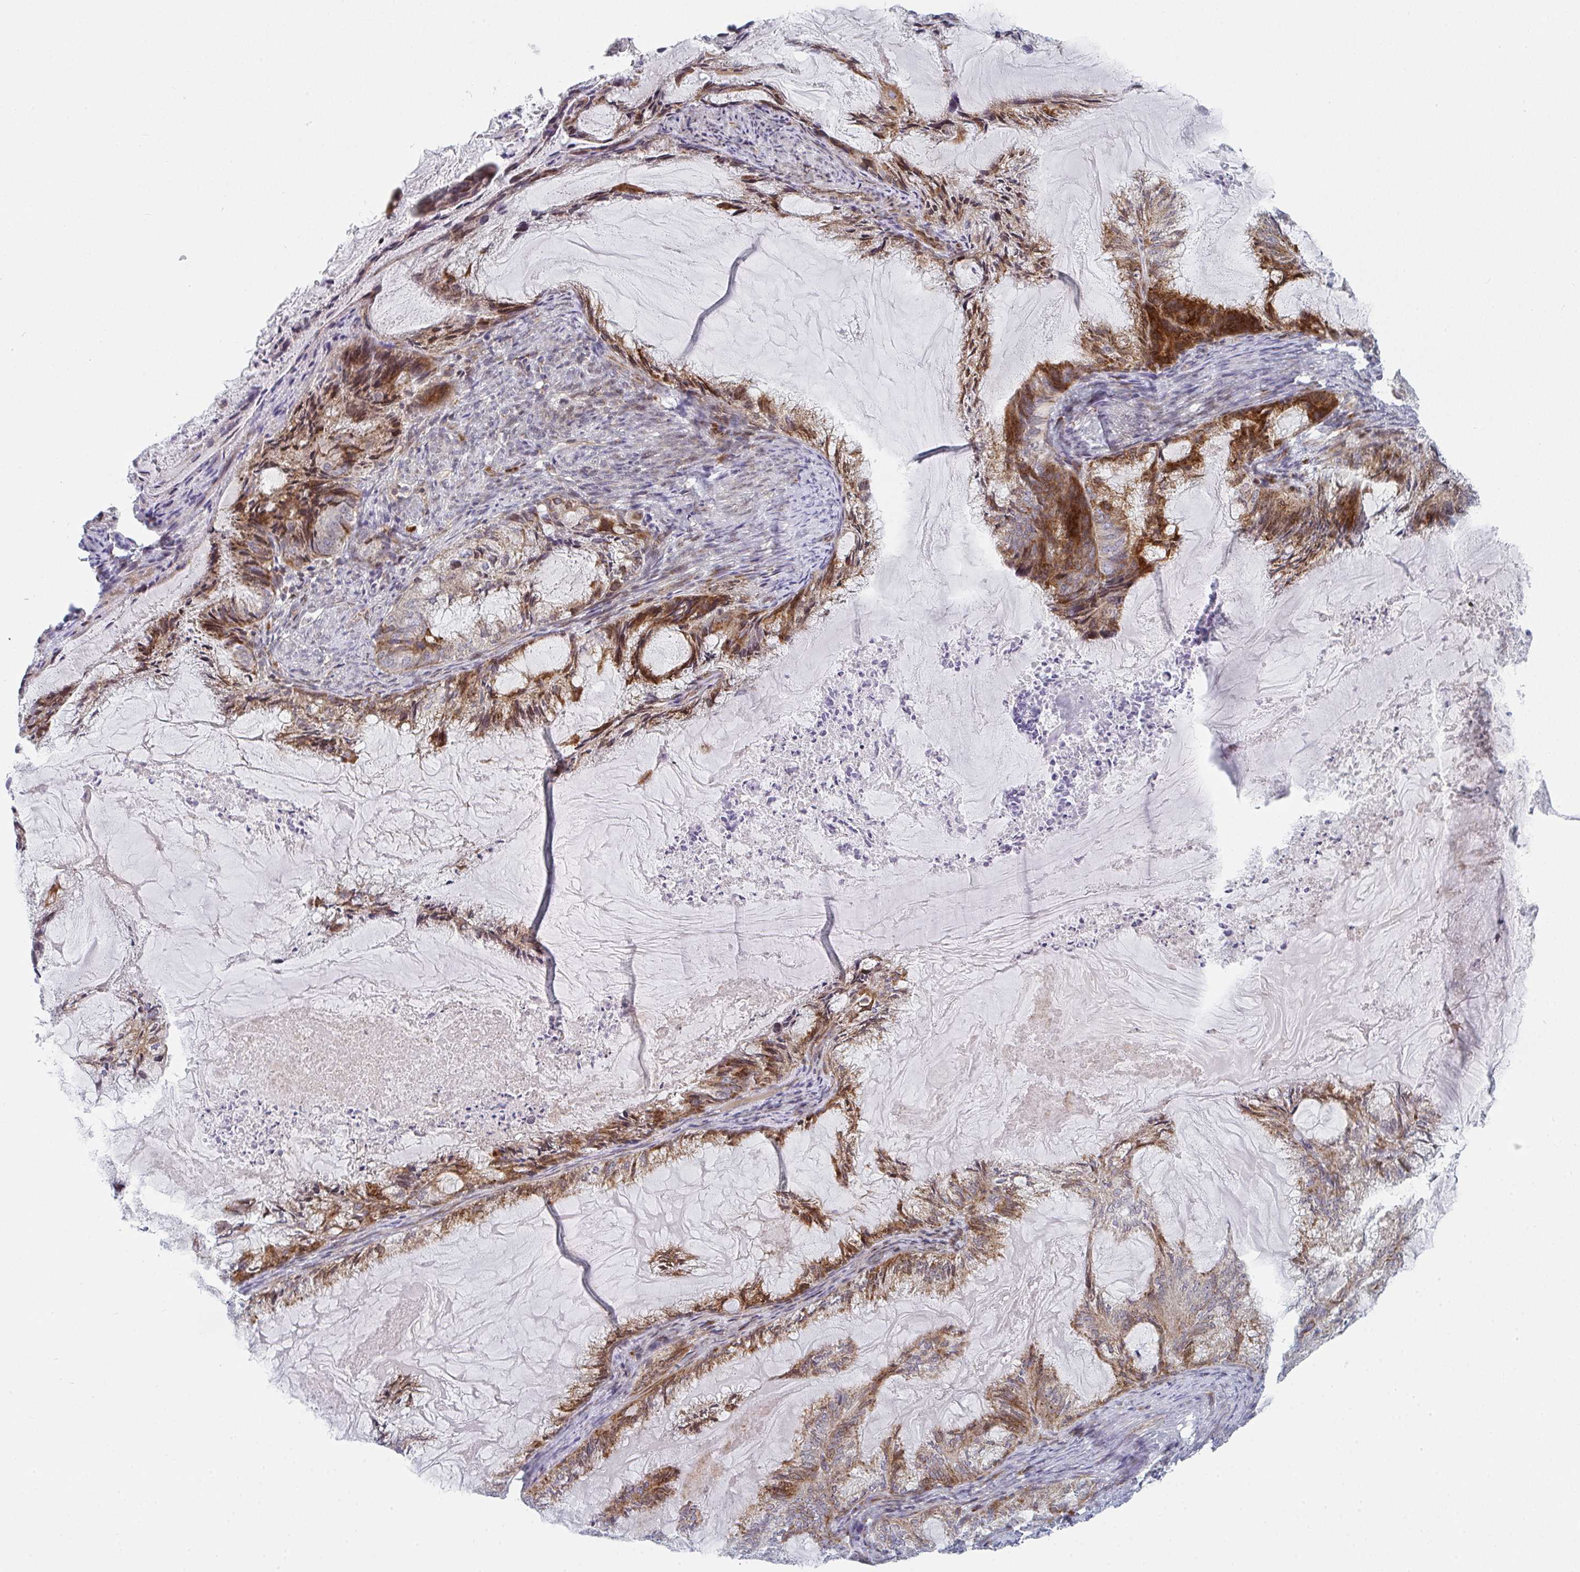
{"staining": {"intensity": "strong", "quantity": "25%-75%", "location": "cytoplasmic/membranous"}, "tissue": "endometrial cancer", "cell_type": "Tumor cells", "image_type": "cancer", "snomed": [{"axis": "morphology", "description": "Adenocarcinoma, NOS"}, {"axis": "topography", "description": "Endometrium"}], "caption": "Protein expression analysis of human adenocarcinoma (endometrial) reveals strong cytoplasmic/membranous positivity in approximately 25%-75% of tumor cells. The staining was performed using DAB to visualize the protein expression in brown, while the nuclei were stained in blue with hematoxylin (Magnification: 20x).", "gene": "PRKCH", "patient": {"sex": "female", "age": 86}}